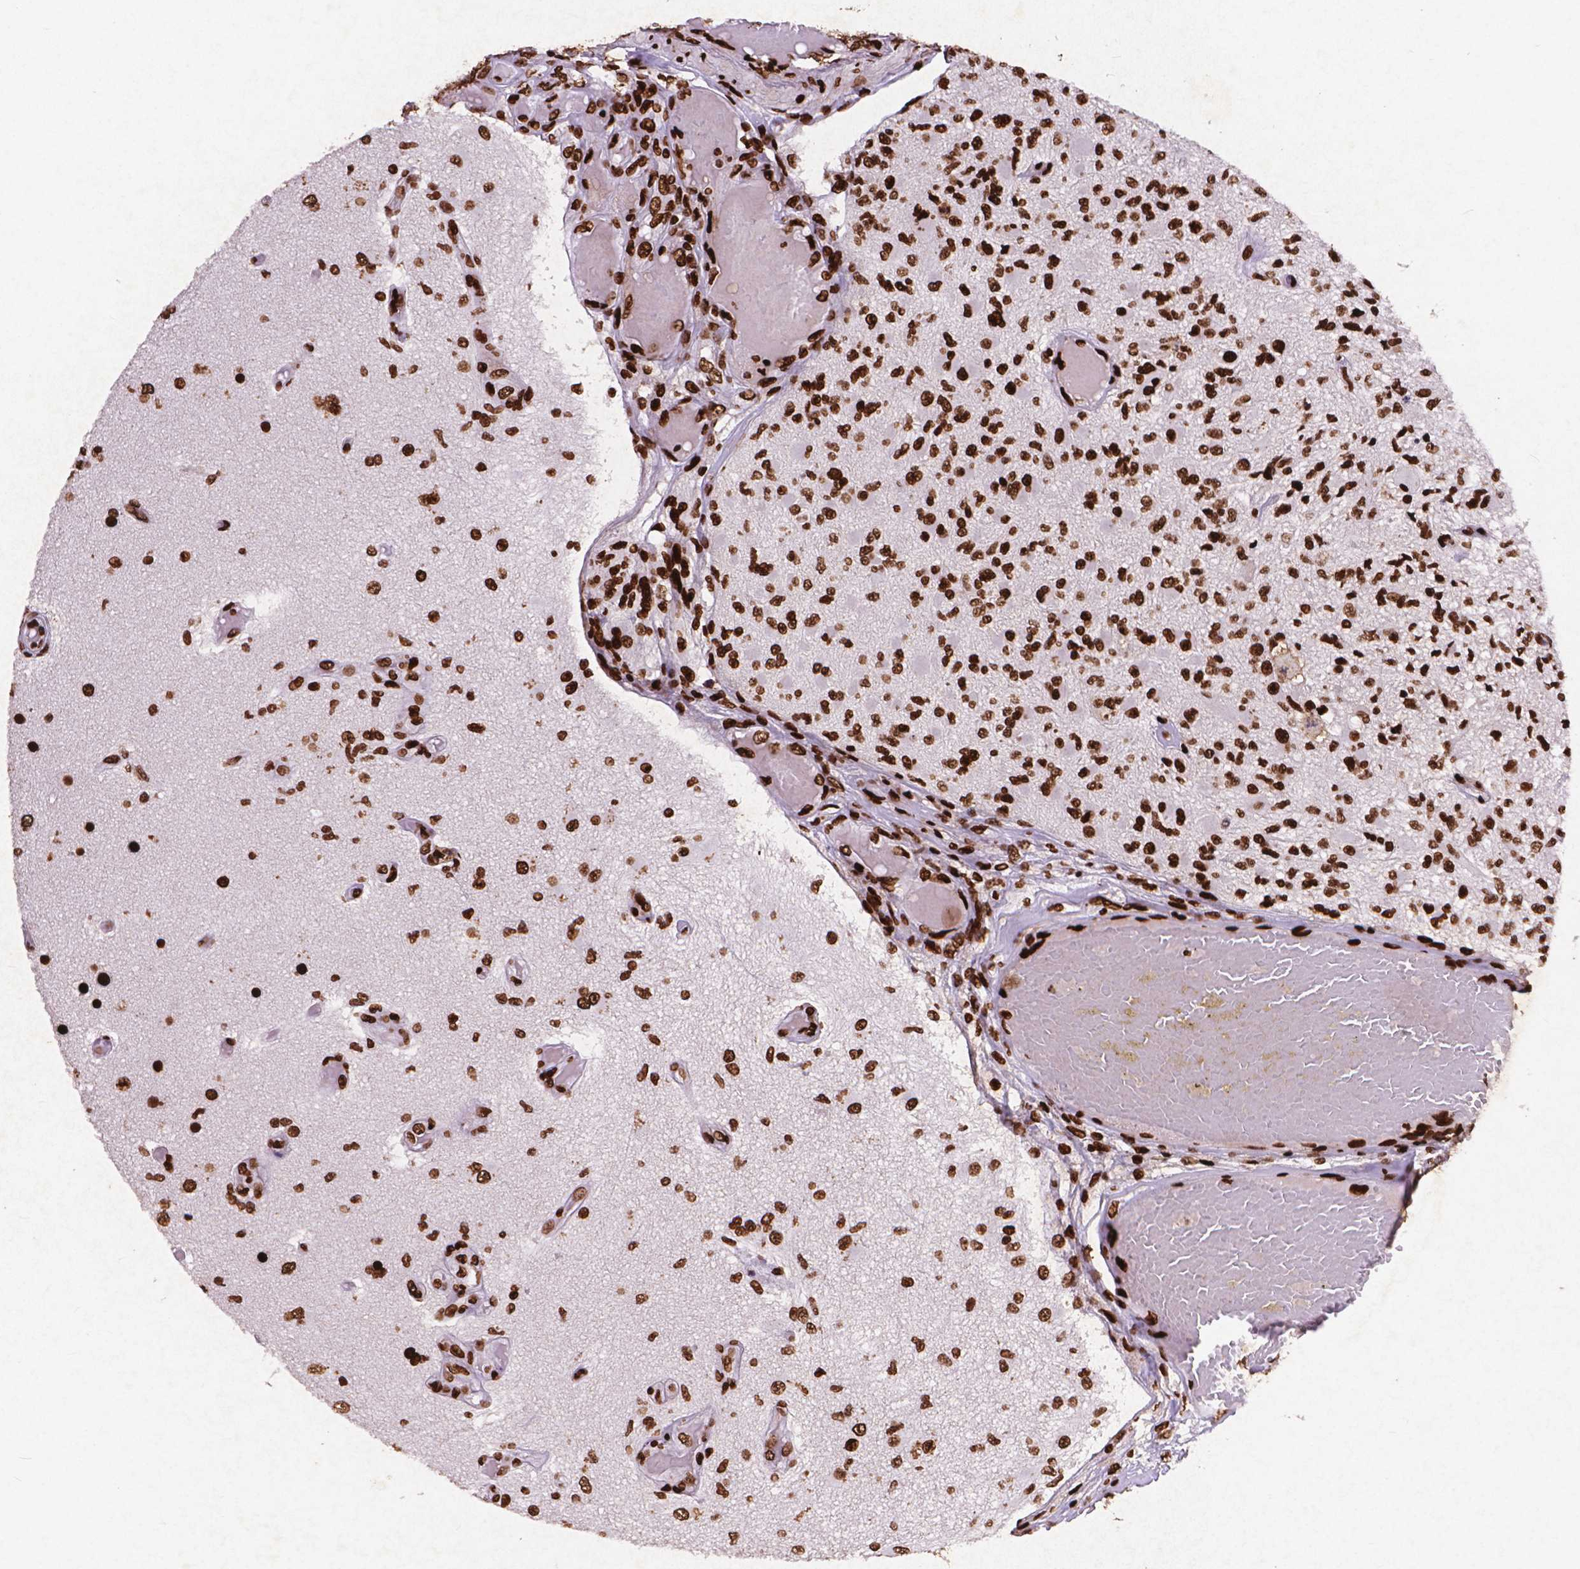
{"staining": {"intensity": "strong", "quantity": ">75%", "location": "nuclear"}, "tissue": "glioma", "cell_type": "Tumor cells", "image_type": "cancer", "snomed": [{"axis": "morphology", "description": "Glioma, malignant, High grade"}, {"axis": "topography", "description": "Brain"}], "caption": "Human glioma stained for a protein (brown) displays strong nuclear positive staining in about >75% of tumor cells.", "gene": "CITED2", "patient": {"sex": "female", "age": 63}}